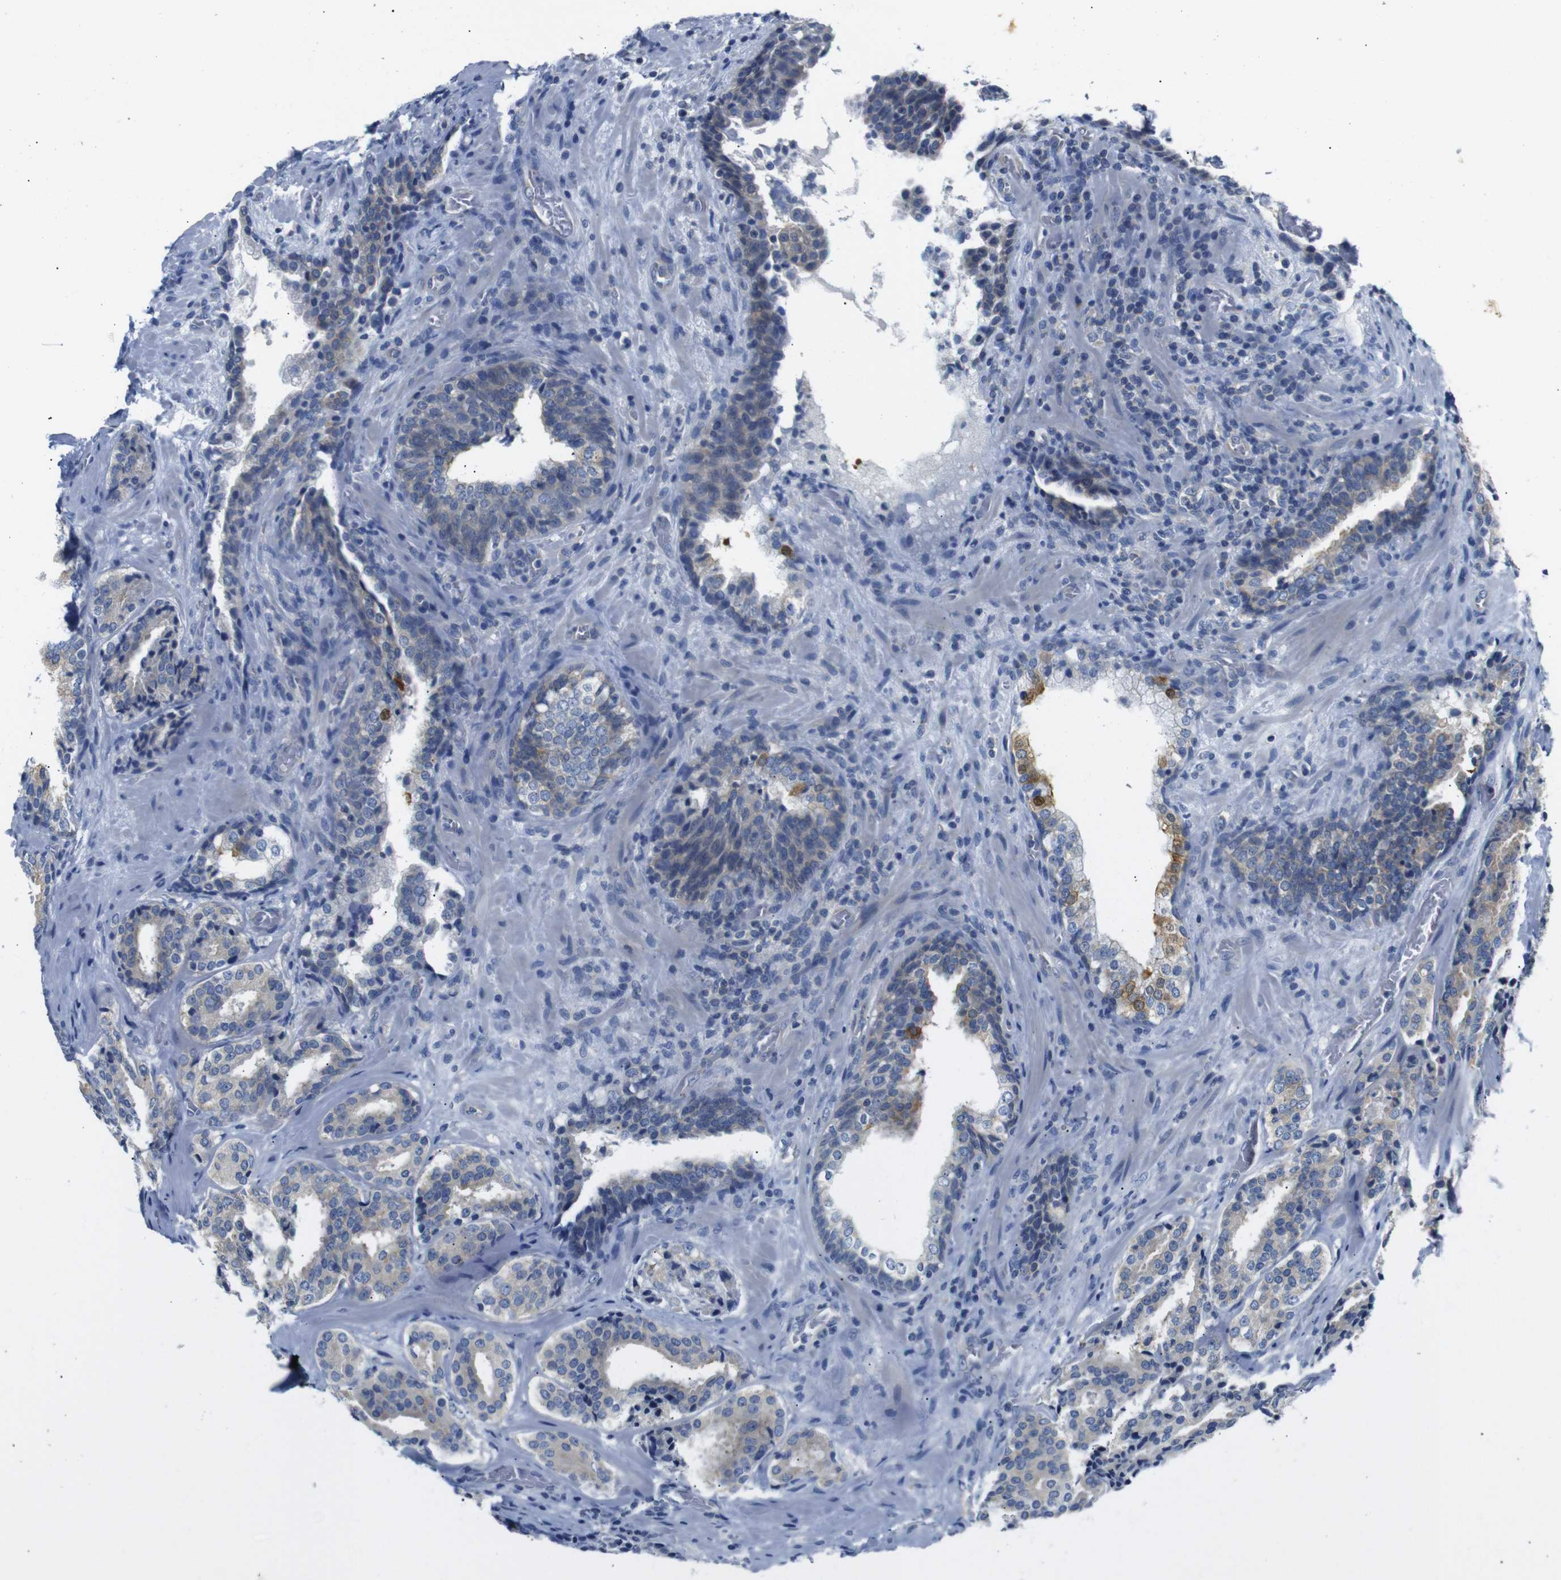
{"staining": {"intensity": "negative", "quantity": "none", "location": "none"}, "tissue": "prostate cancer", "cell_type": "Tumor cells", "image_type": "cancer", "snomed": [{"axis": "morphology", "description": "Adenocarcinoma, High grade"}, {"axis": "topography", "description": "Prostate"}], "caption": "There is no significant staining in tumor cells of prostate cancer (high-grade adenocarcinoma).", "gene": "DCP1A", "patient": {"sex": "male", "age": 60}}